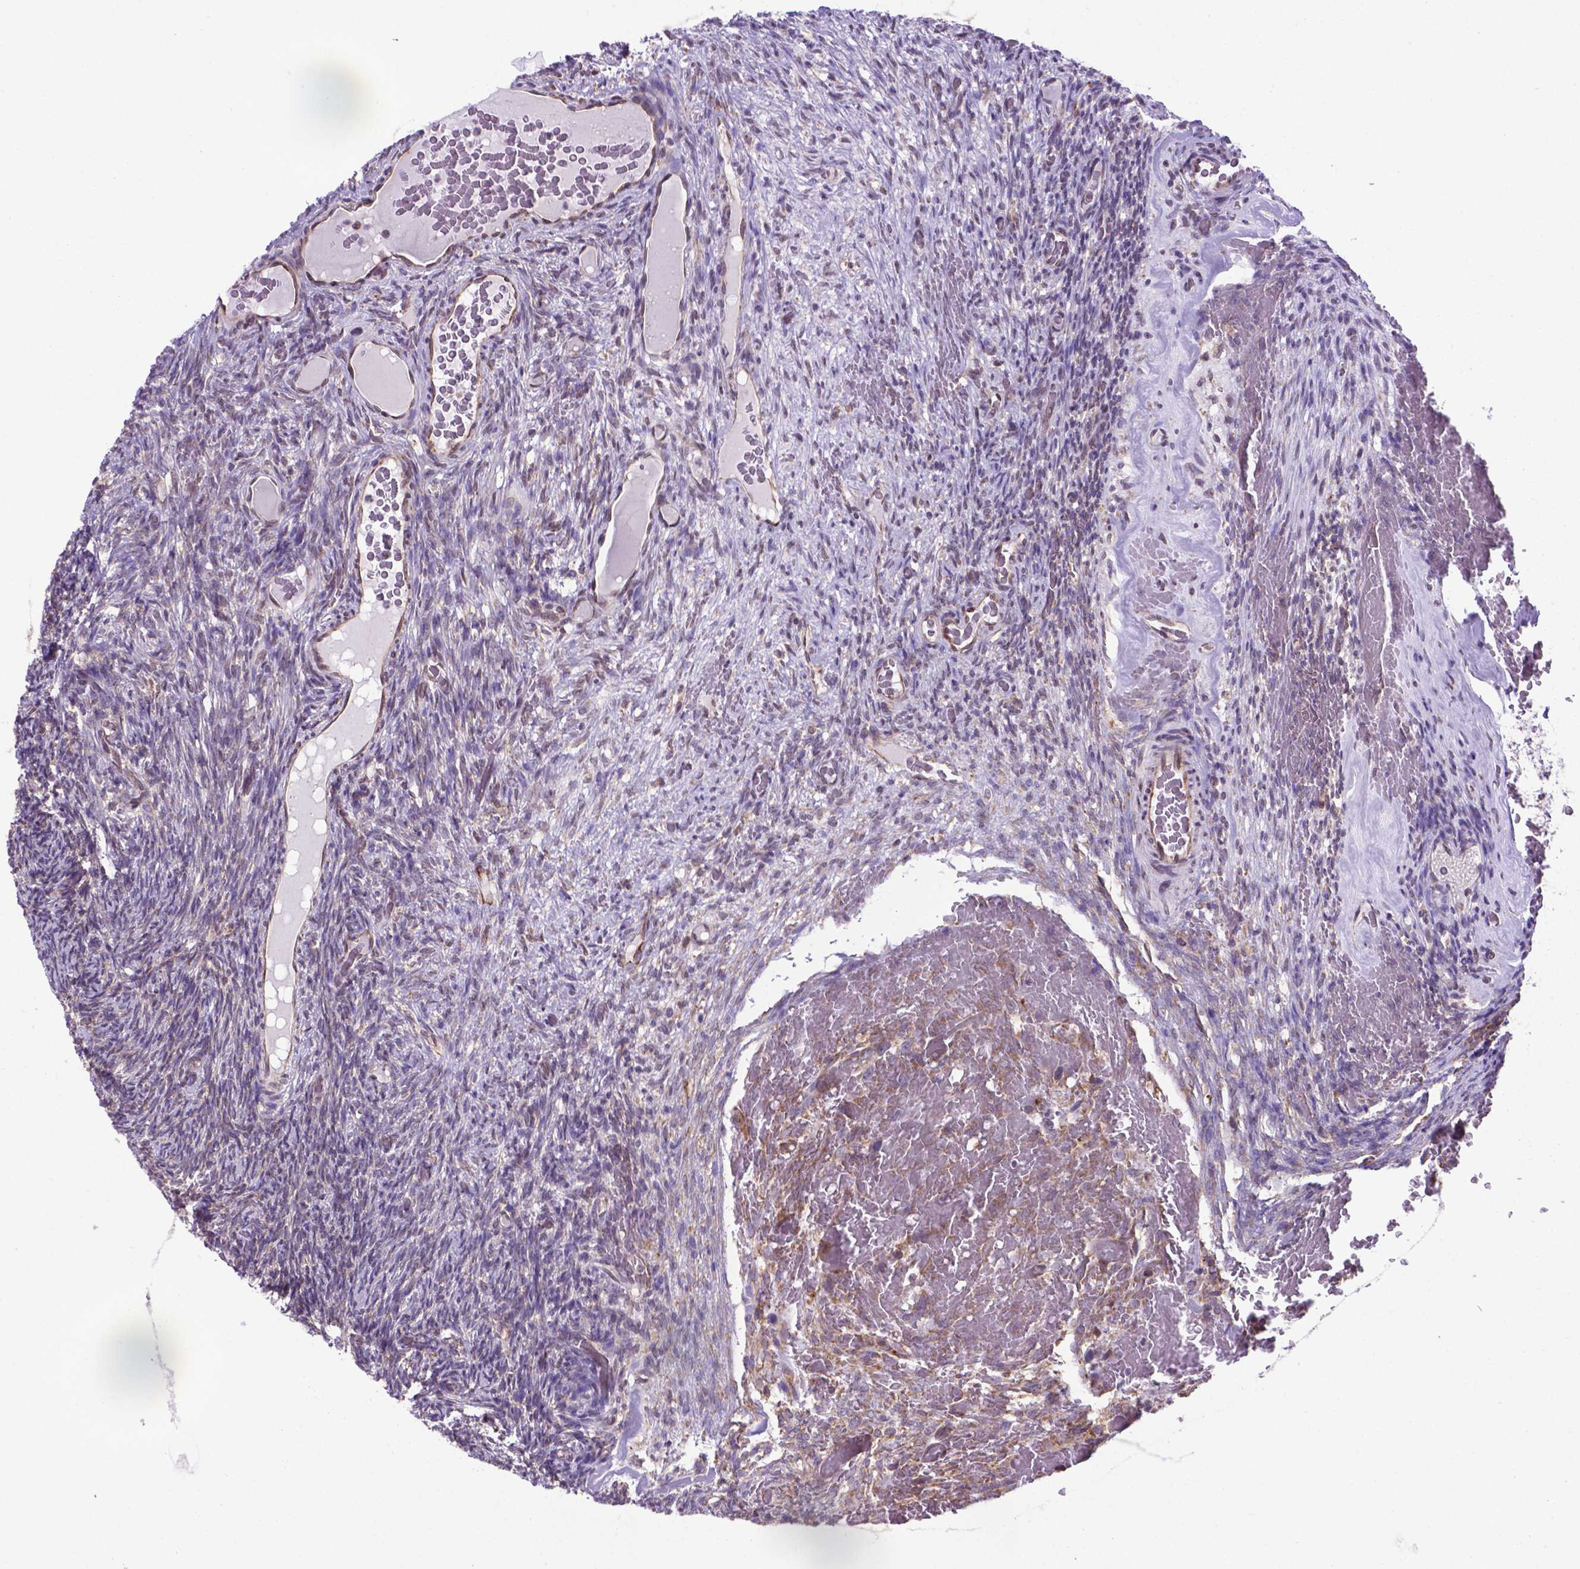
{"staining": {"intensity": "moderate", "quantity": ">75%", "location": "cytoplasmic/membranous,nuclear"}, "tissue": "ovary", "cell_type": "Follicle cells", "image_type": "normal", "snomed": [{"axis": "morphology", "description": "Normal tissue, NOS"}, {"axis": "topography", "description": "Ovary"}], "caption": "Immunohistochemistry (DAB) staining of benign ovary reveals moderate cytoplasmic/membranous,nuclear protein positivity in about >75% of follicle cells. Immunohistochemistry (ihc) stains the protein of interest in brown and the nuclei are stained blue.", "gene": "ENSG00000269590", "patient": {"sex": "female", "age": 34}}